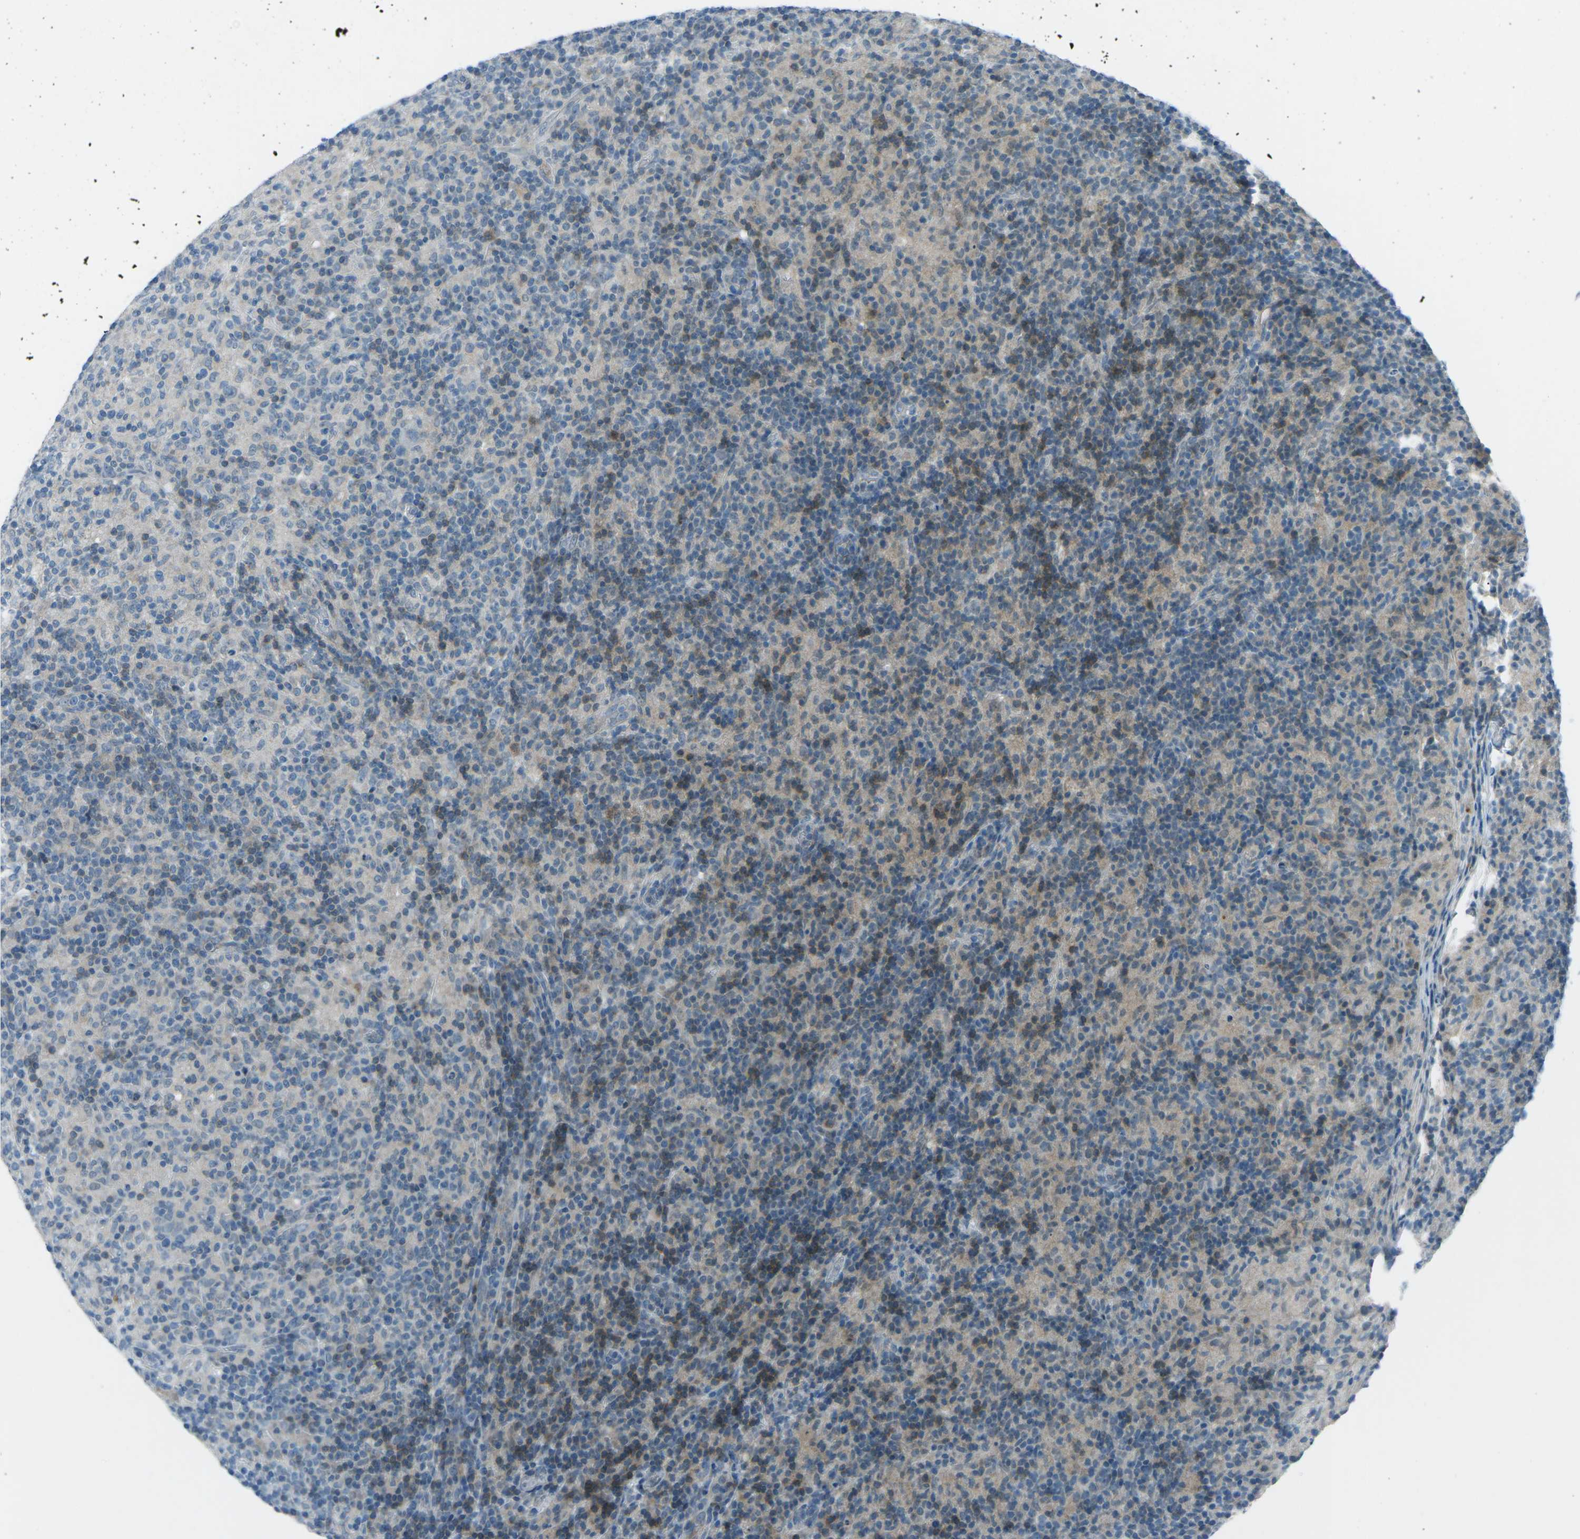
{"staining": {"intensity": "negative", "quantity": "none", "location": "none"}, "tissue": "lymphoma", "cell_type": "Tumor cells", "image_type": "cancer", "snomed": [{"axis": "morphology", "description": "Hodgkin's disease, NOS"}, {"axis": "topography", "description": "Lymph node"}], "caption": "This is a image of immunohistochemistry (IHC) staining of Hodgkin's disease, which shows no positivity in tumor cells.", "gene": "PRKCA", "patient": {"sex": "male", "age": 70}}